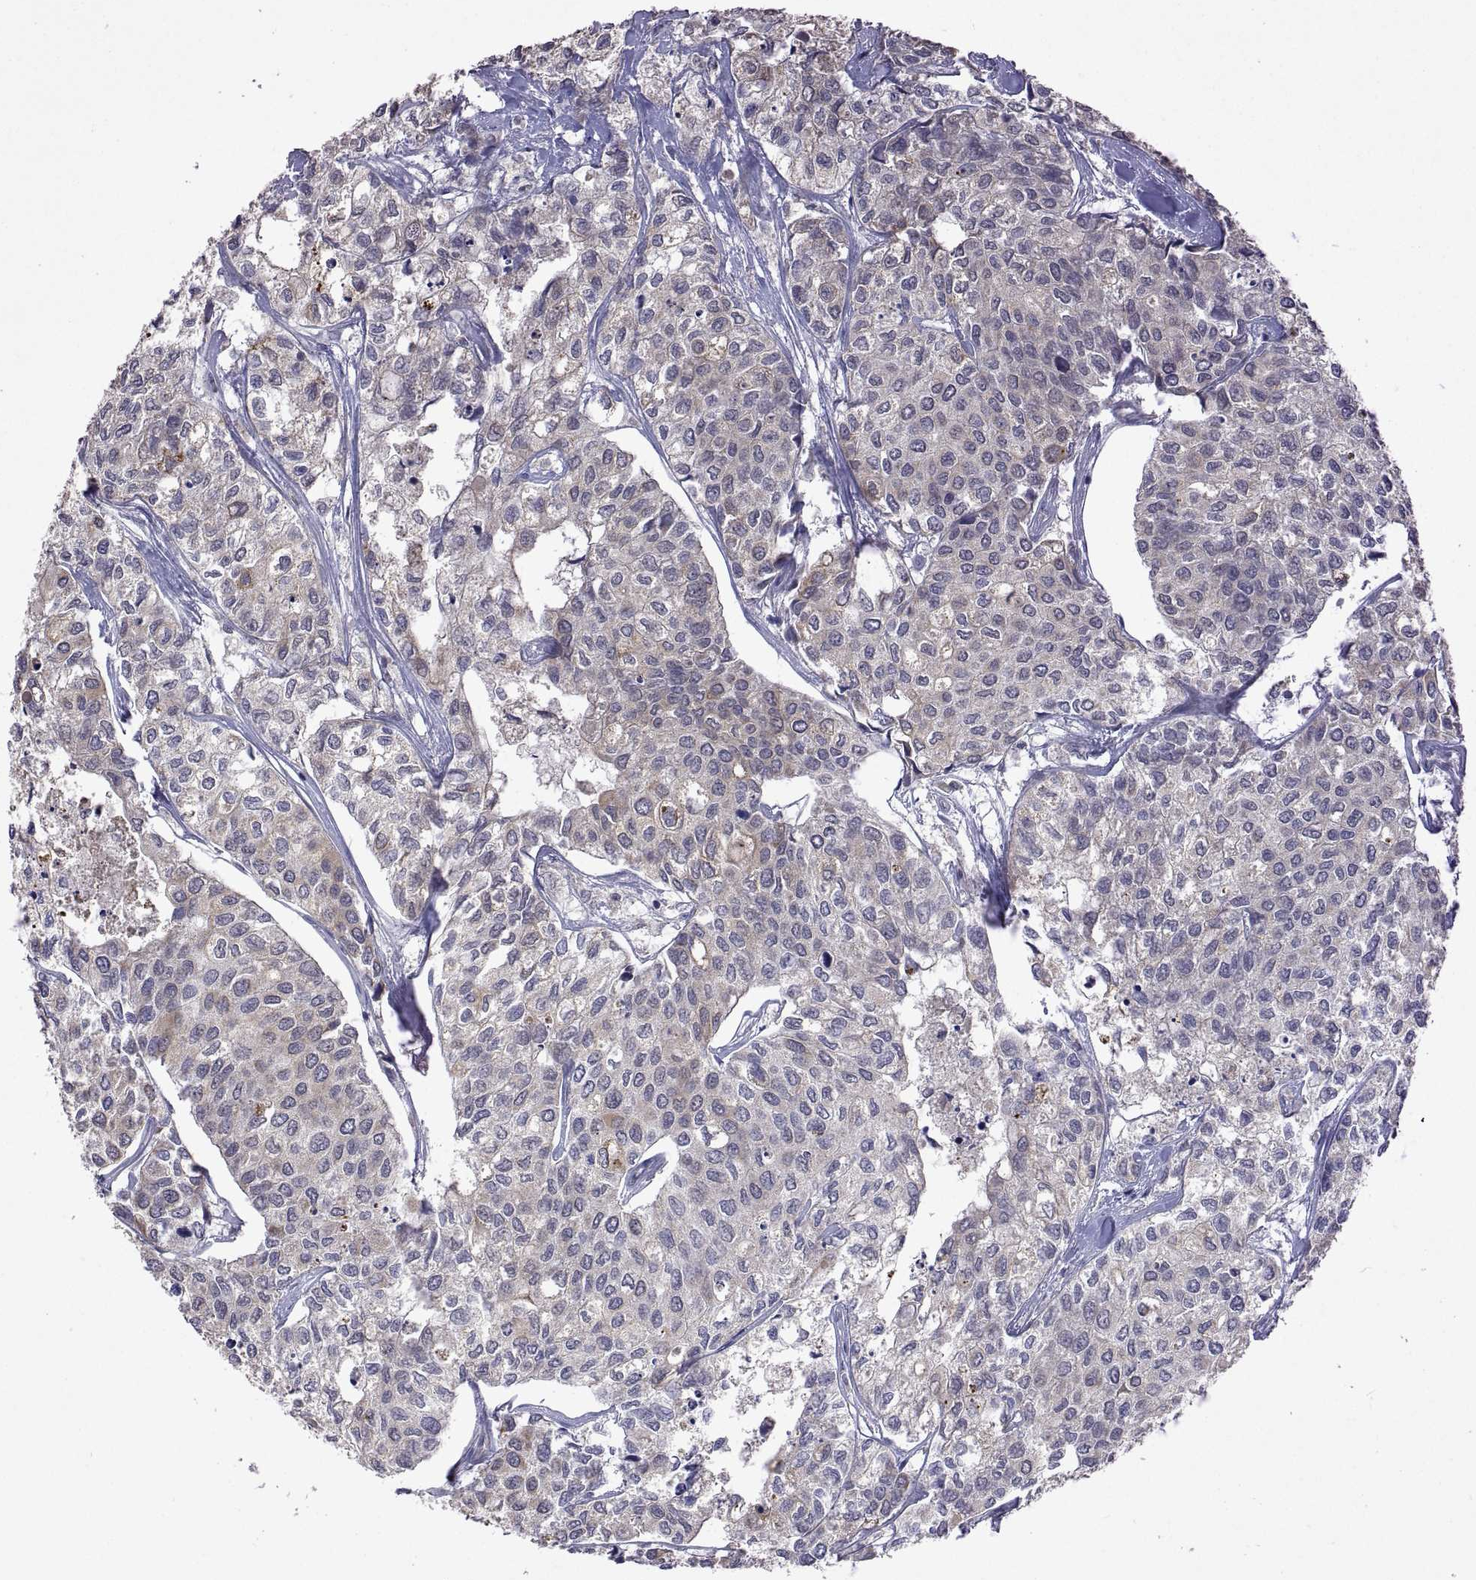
{"staining": {"intensity": "moderate", "quantity": "<25%", "location": "cytoplasmic/membranous"}, "tissue": "urothelial cancer", "cell_type": "Tumor cells", "image_type": "cancer", "snomed": [{"axis": "morphology", "description": "Urothelial carcinoma, High grade"}, {"axis": "topography", "description": "Urinary bladder"}], "caption": "This histopathology image shows urothelial cancer stained with immunohistochemistry to label a protein in brown. The cytoplasmic/membranous of tumor cells show moderate positivity for the protein. Nuclei are counter-stained blue.", "gene": "LAMA1", "patient": {"sex": "male", "age": 73}}